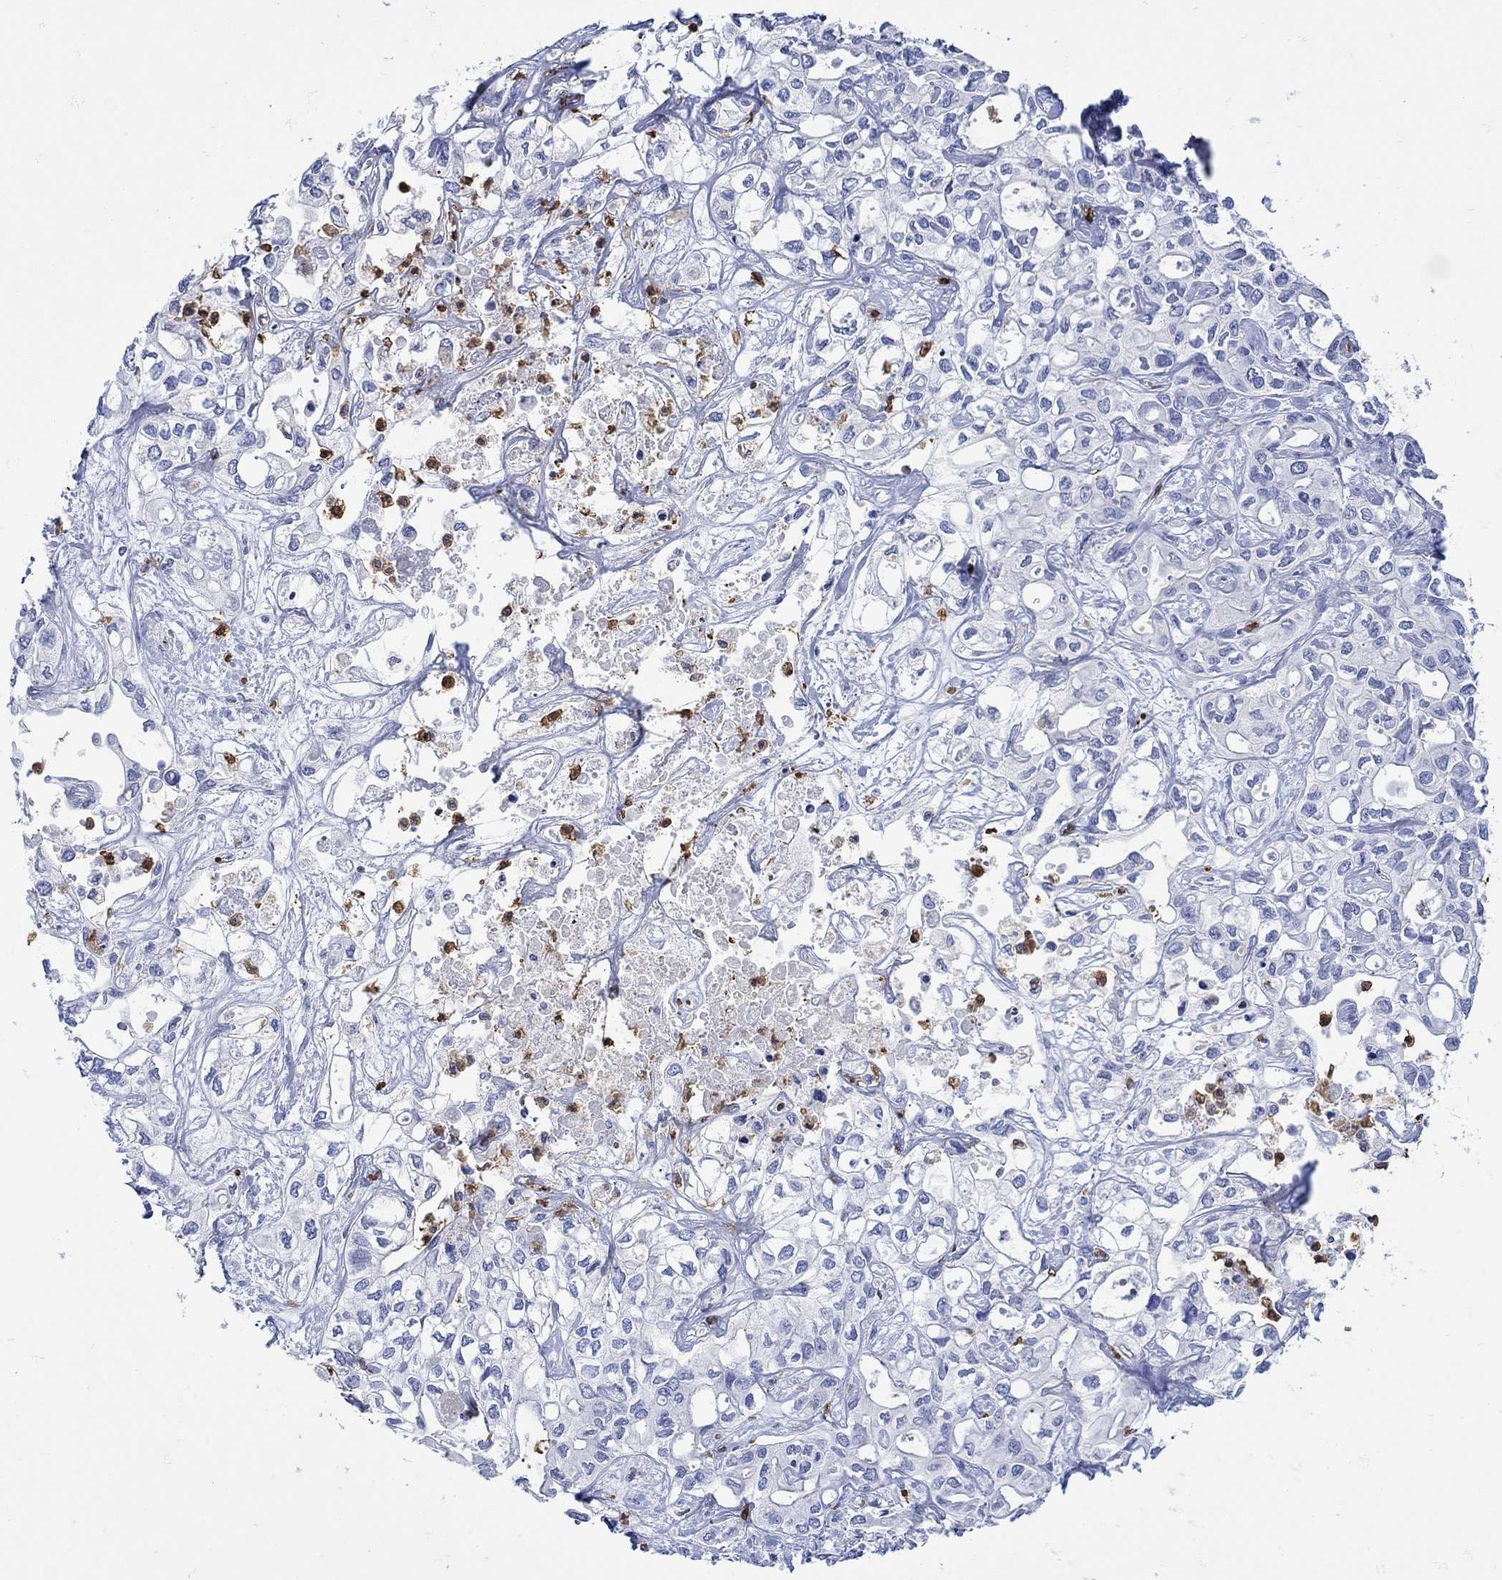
{"staining": {"intensity": "negative", "quantity": "none", "location": "none"}, "tissue": "liver cancer", "cell_type": "Tumor cells", "image_type": "cancer", "snomed": [{"axis": "morphology", "description": "Cholangiocarcinoma"}, {"axis": "topography", "description": "Liver"}], "caption": "Image shows no protein positivity in tumor cells of liver cancer tissue.", "gene": "LINGO3", "patient": {"sex": "female", "age": 64}}